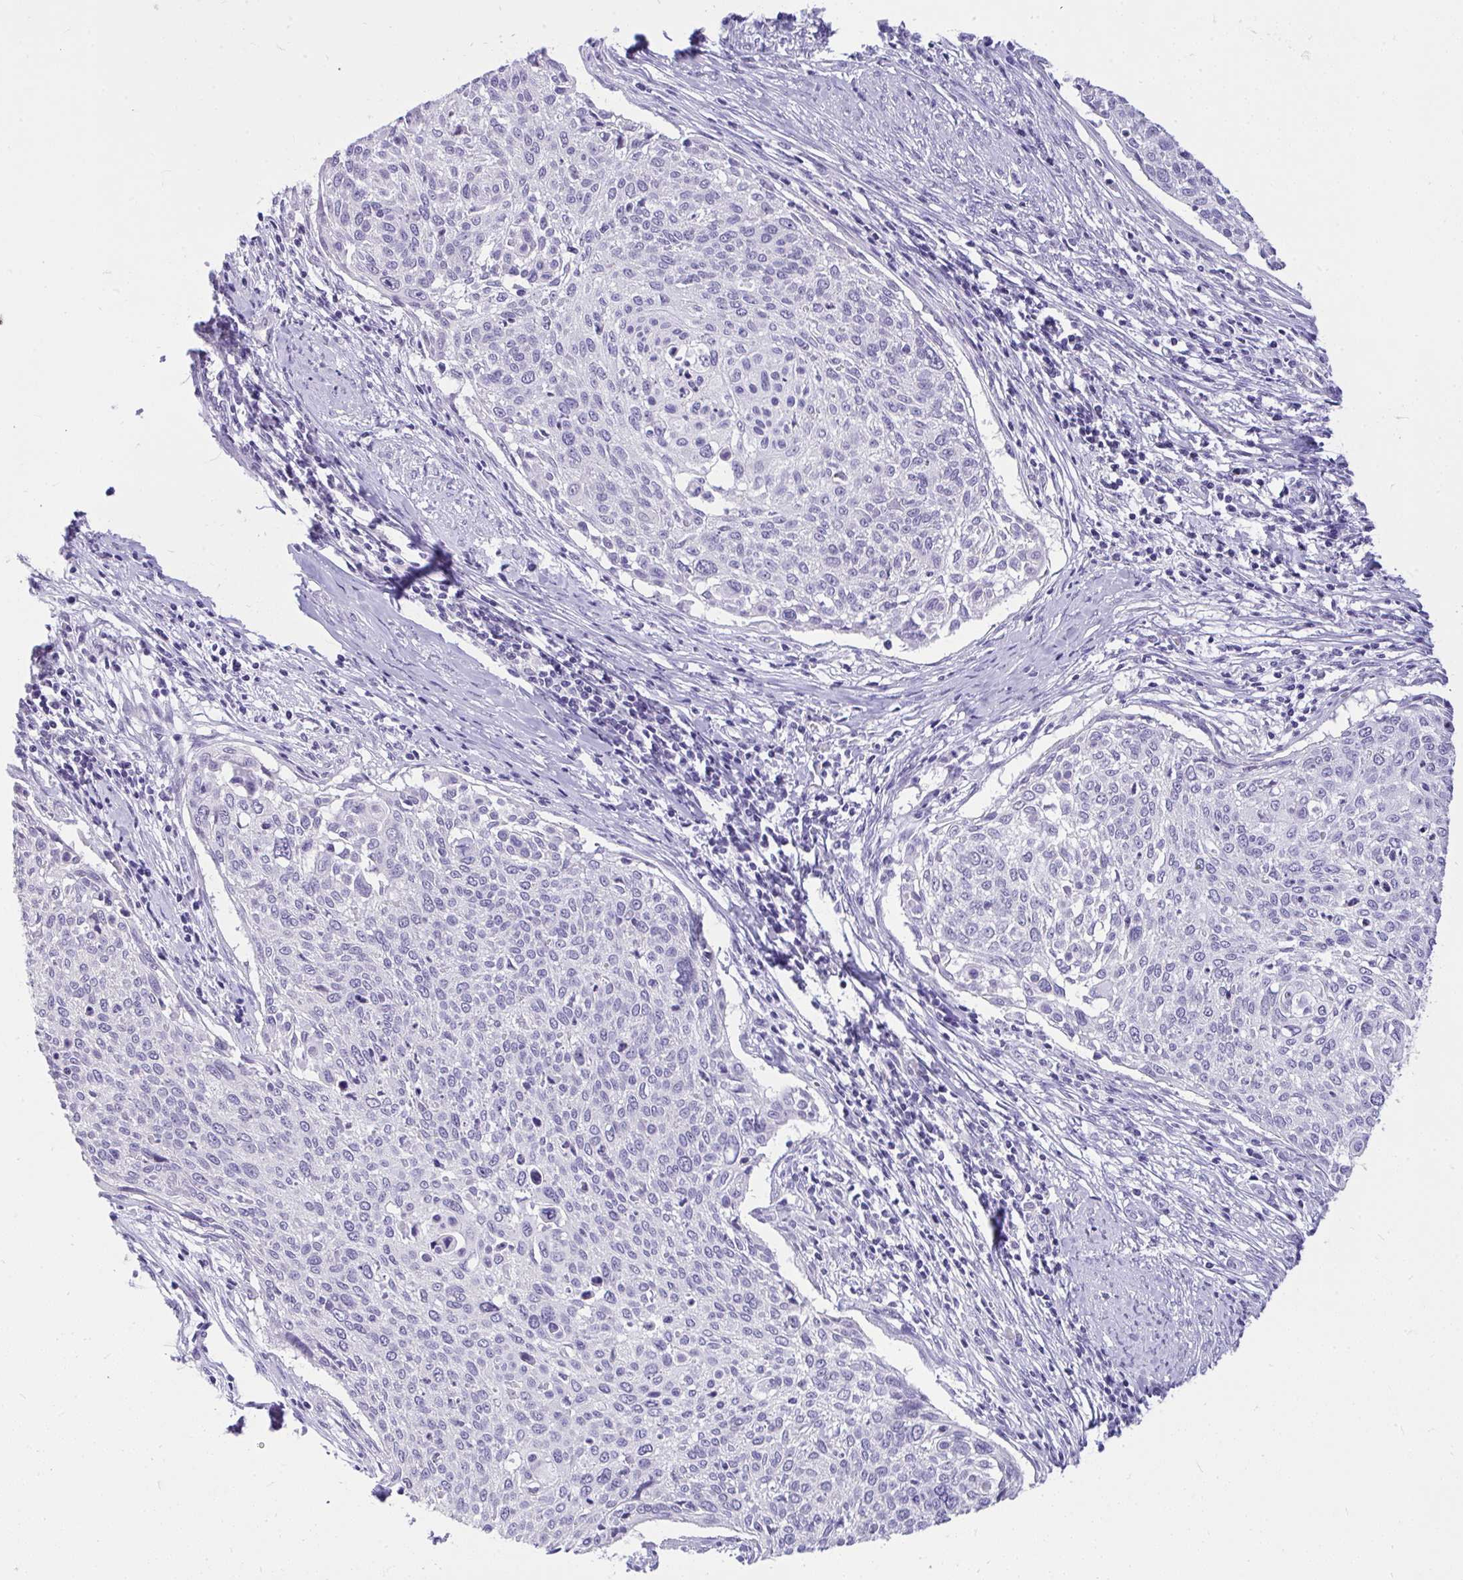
{"staining": {"intensity": "negative", "quantity": "none", "location": "none"}, "tissue": "cervical cancer", "cell_type": "Tumor cells", "image_type": "cancer", "snomed": [{"axis": "morphology", "description": "Squamous cell carcinoma, NOS"}, {"axis": "topography", "description": "Cervix"}], "caption": "An IHC micrograph of cervical squamous cell carcinoma is shown. There is no staining in tumor cells of cervical squamous cell carcinoma. The staining is performed using DAB brown chromogen with nuclei counter-stained in using hematoxylin.", "gene": "PRM2", "patient": {"sex": "female", "age": 49}}